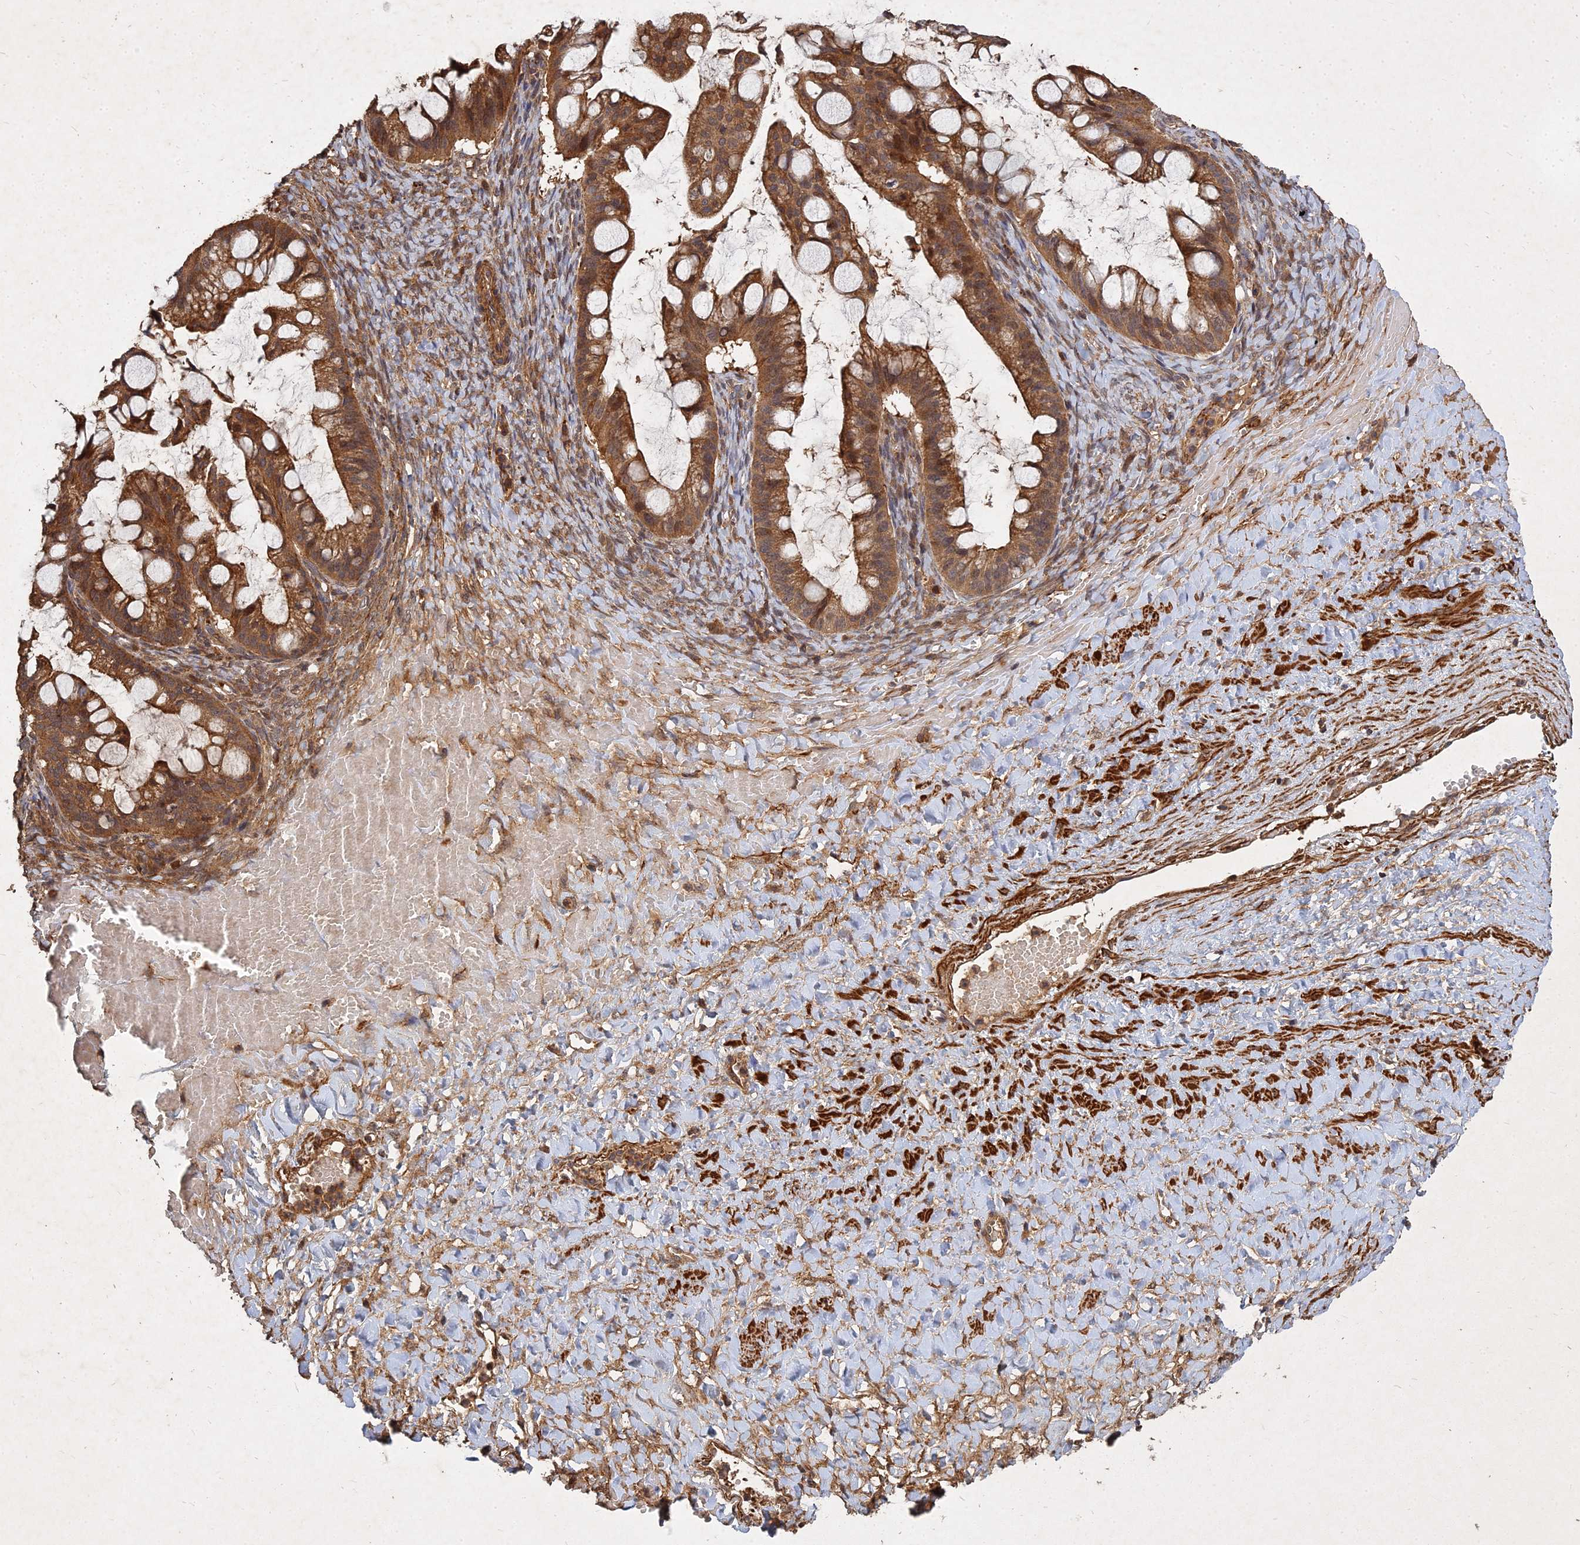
{"staining": {"intensity": "moderate", "quantity": ">75%", "location": "cytoplasmic/membranous"}, "tissue": "ovarian cancer", "cell_type": "Tumor cells", "image_type": "cancer", "snomed": [{"axis": "morphology", "description": "Cystadenocarcinoma, mucinous, NOS"}, {"axis": "topography", "description": "Ovary"}], "caption": "Protein expression analysis of ovarian cancer (mucinous cystadenocarcinoma) demonstrates moderate cytoplasmic/membranous expression in about >75% of tumor cells.", "gene": "UBE2W", "patient": {"sex": "female", "age": 73}}